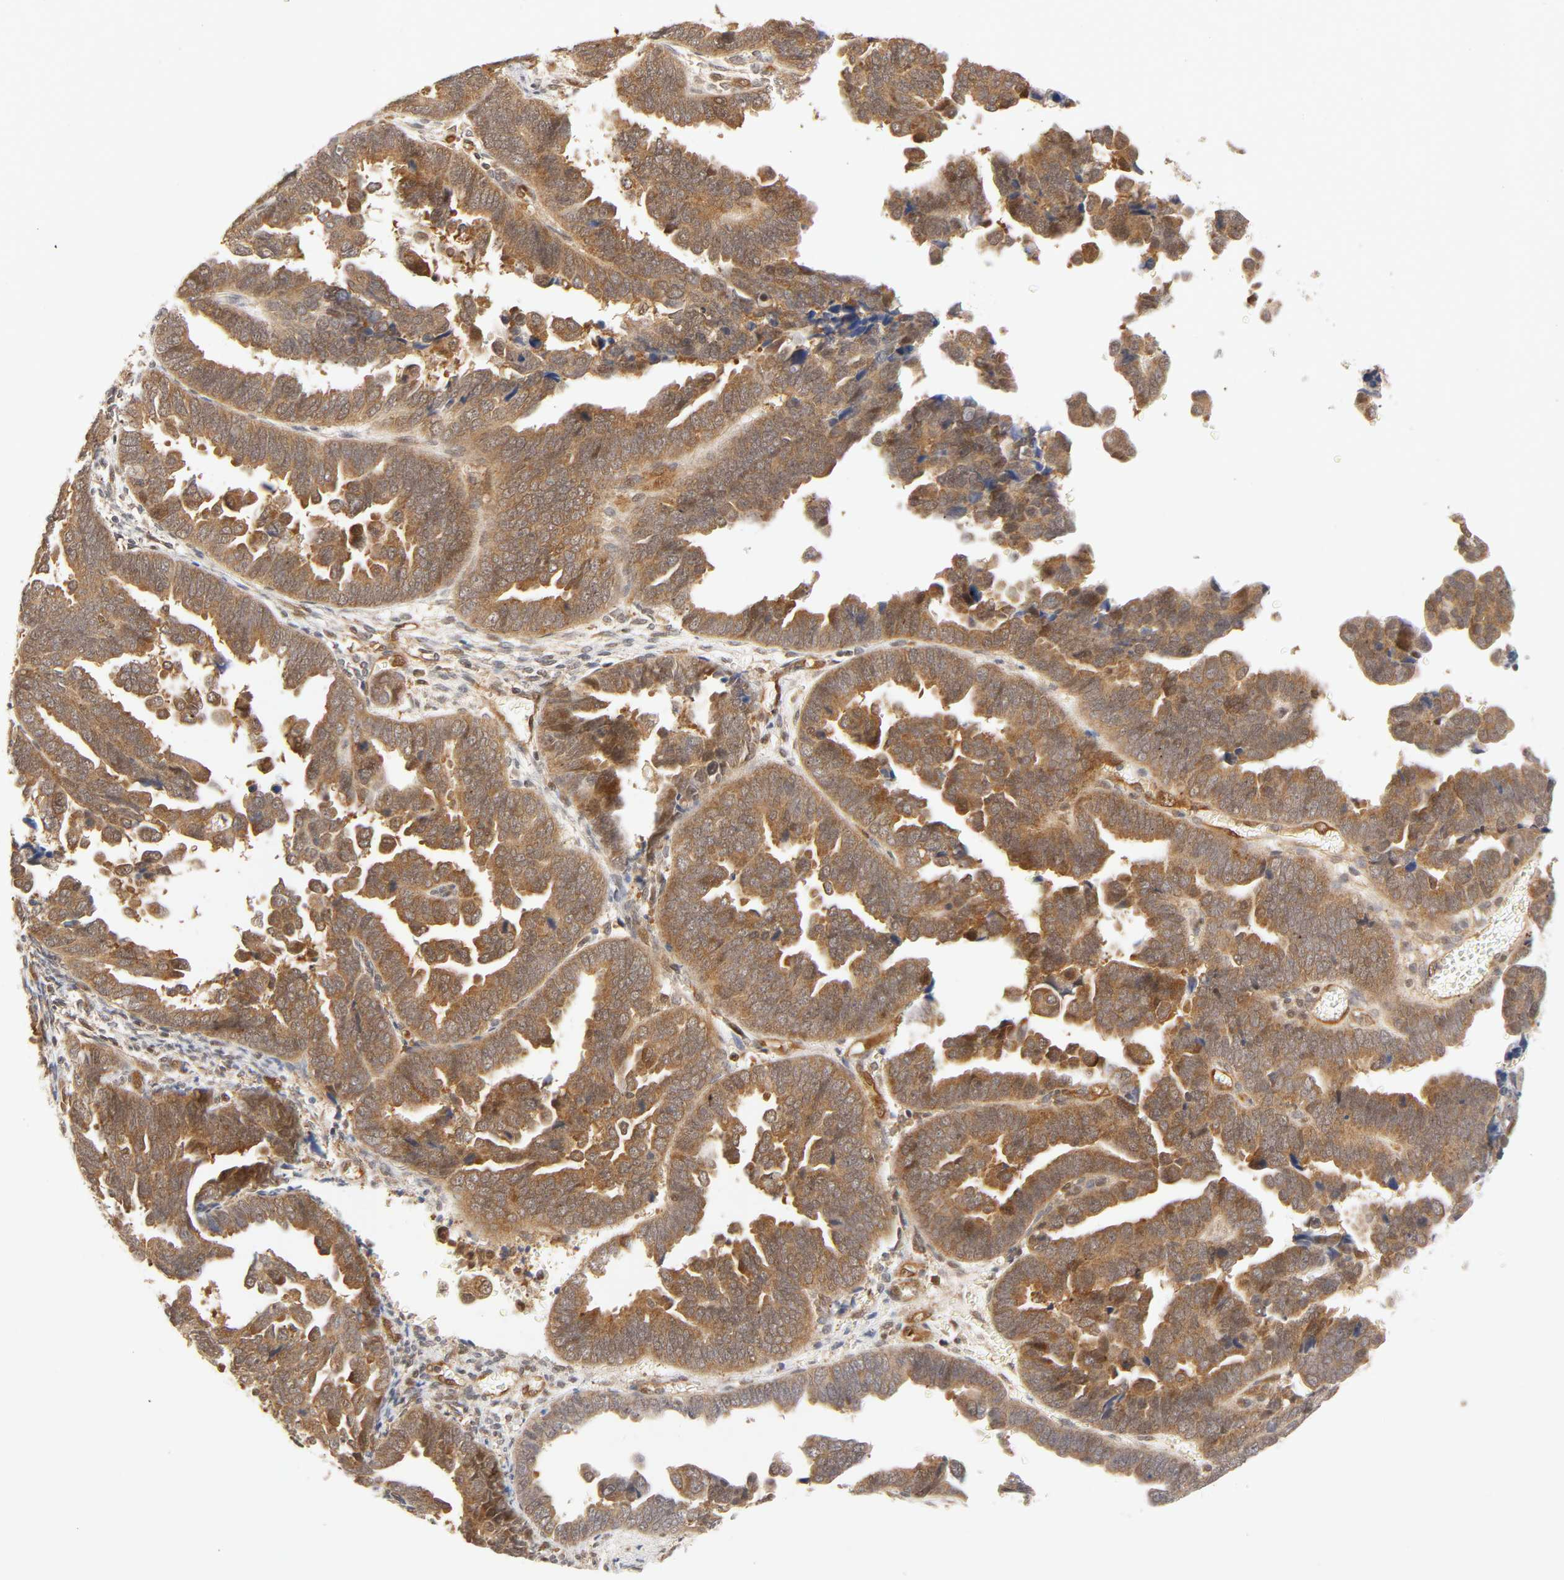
{"staining": {"intensity": "moderate", "quantity": ">75%", "location": "cytoplasmic/membranous,nuclear"}, "tissue": "endometrial cancer", "cell_type": "Tumor cells", "image_type": "cancer", "snomed": [{"axis": "morphology", "description": "Adenocarcinoma, NOS"}, {"axis": "topography", "description": "Endometrium"}], "caption": "Moderate cytoplasmic/membranous and nuclear protein expression is identified in approximately >75% of tumor cells in endometrial adenocarcinoma.", "gene": "CDC37", "patient": {"sex": "female", "age": 75}}